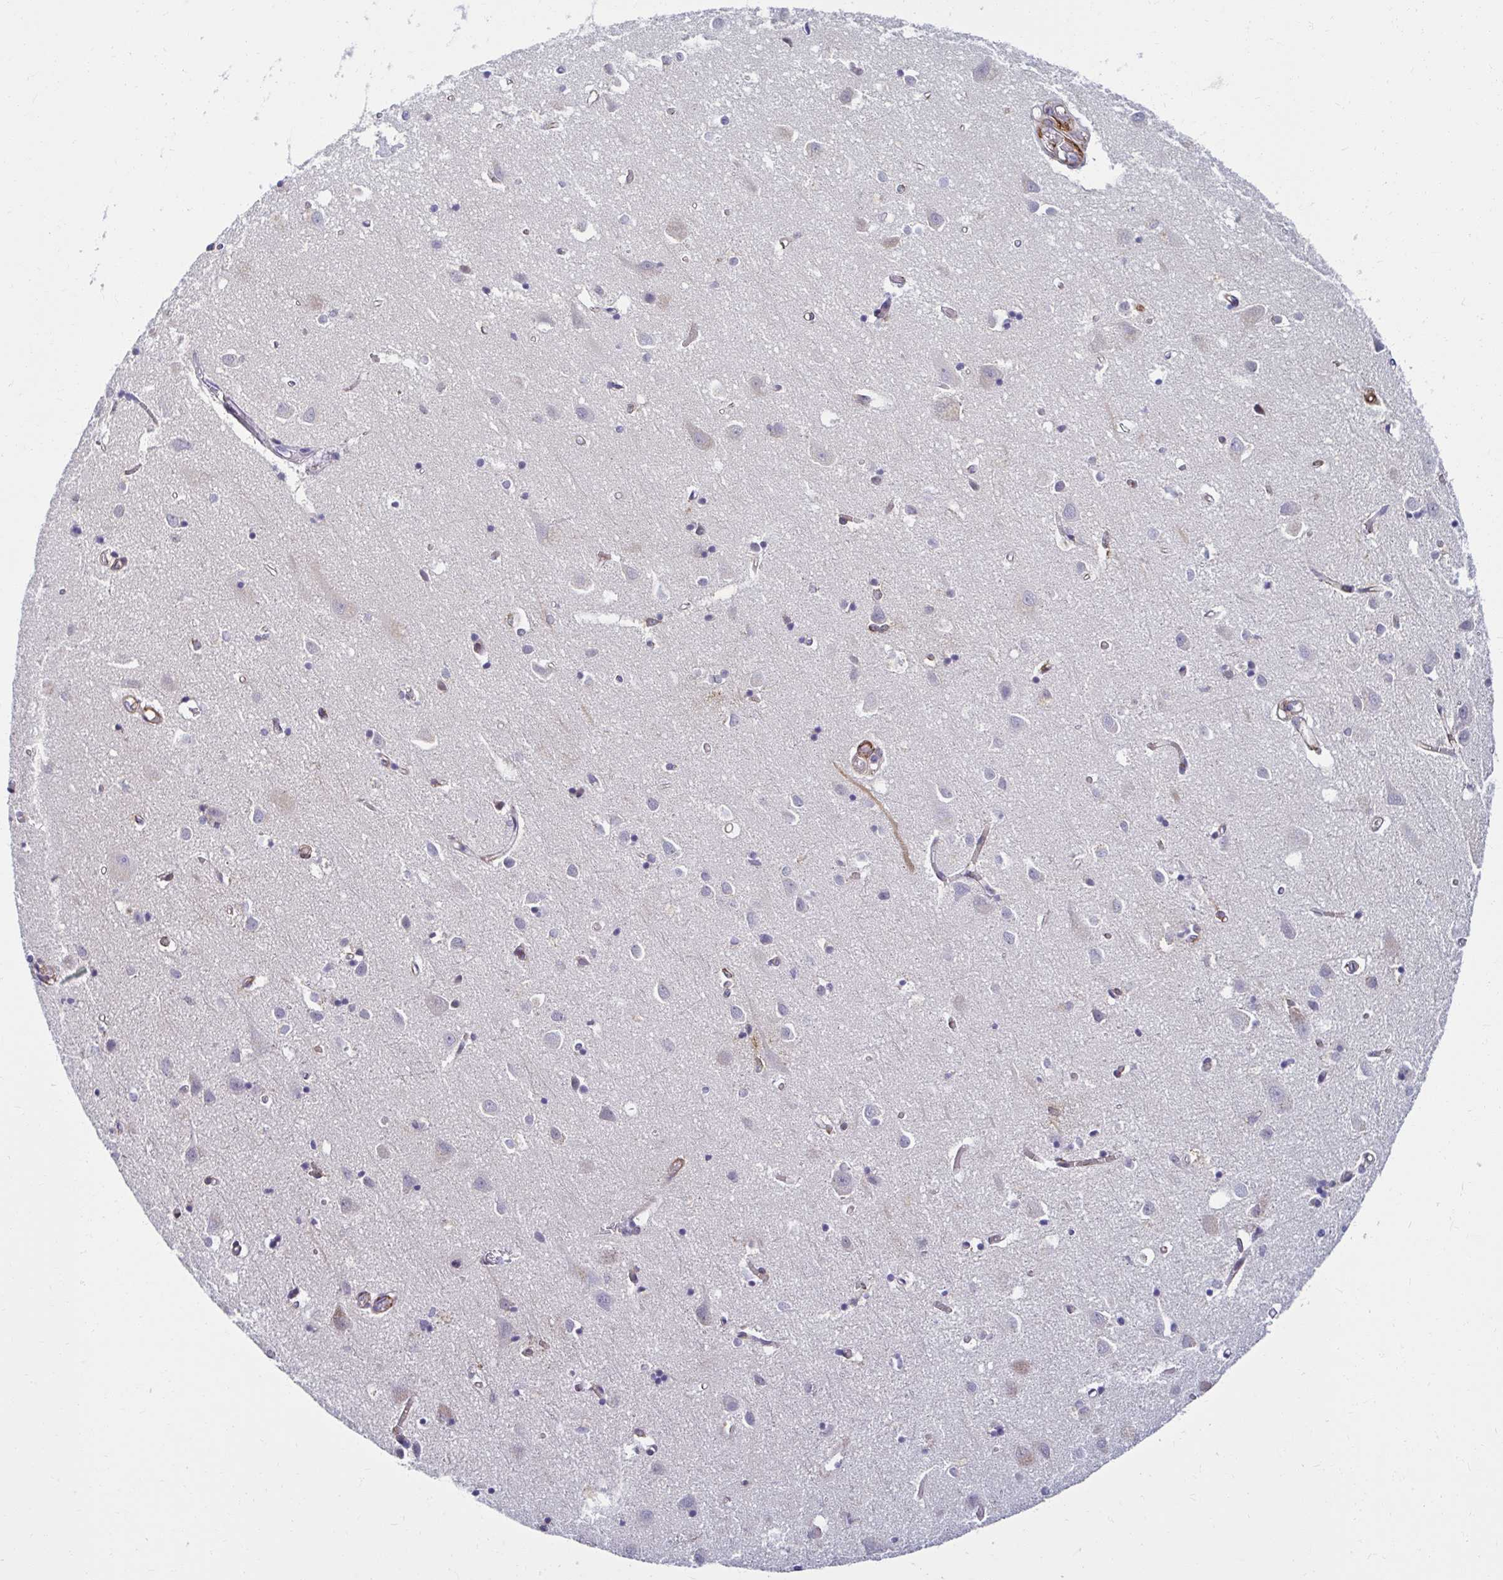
{"staining": {"intensity": "moderate", "quantity": "<25%", "location": "cytoplasmic/membranous"}, "tissue": "cerebral cortex", "cell_type": "Endothelial cells", "image_type": "normal", "snomed": [{"axis": "morphology", "description": "Normal tissue, NOS"}, {"axis": "topography", "description": "Cerebral cortex"}], "caption": "IHC staining of benign cerebral cortex, which exhibits low levels of moderate cytoplasmic/membranous expression in about <25% of endothelial cells indicating moderate cytoplasmic/membranous protein positivity. The staining was performed using DAB (3,3'-diaminobenzidine) (brown) for protein detection and nuclei were counterstained in hematoxylin (blue).", "gene": "ANKRD62", "patient": {"sex": "male", "age": 70}}